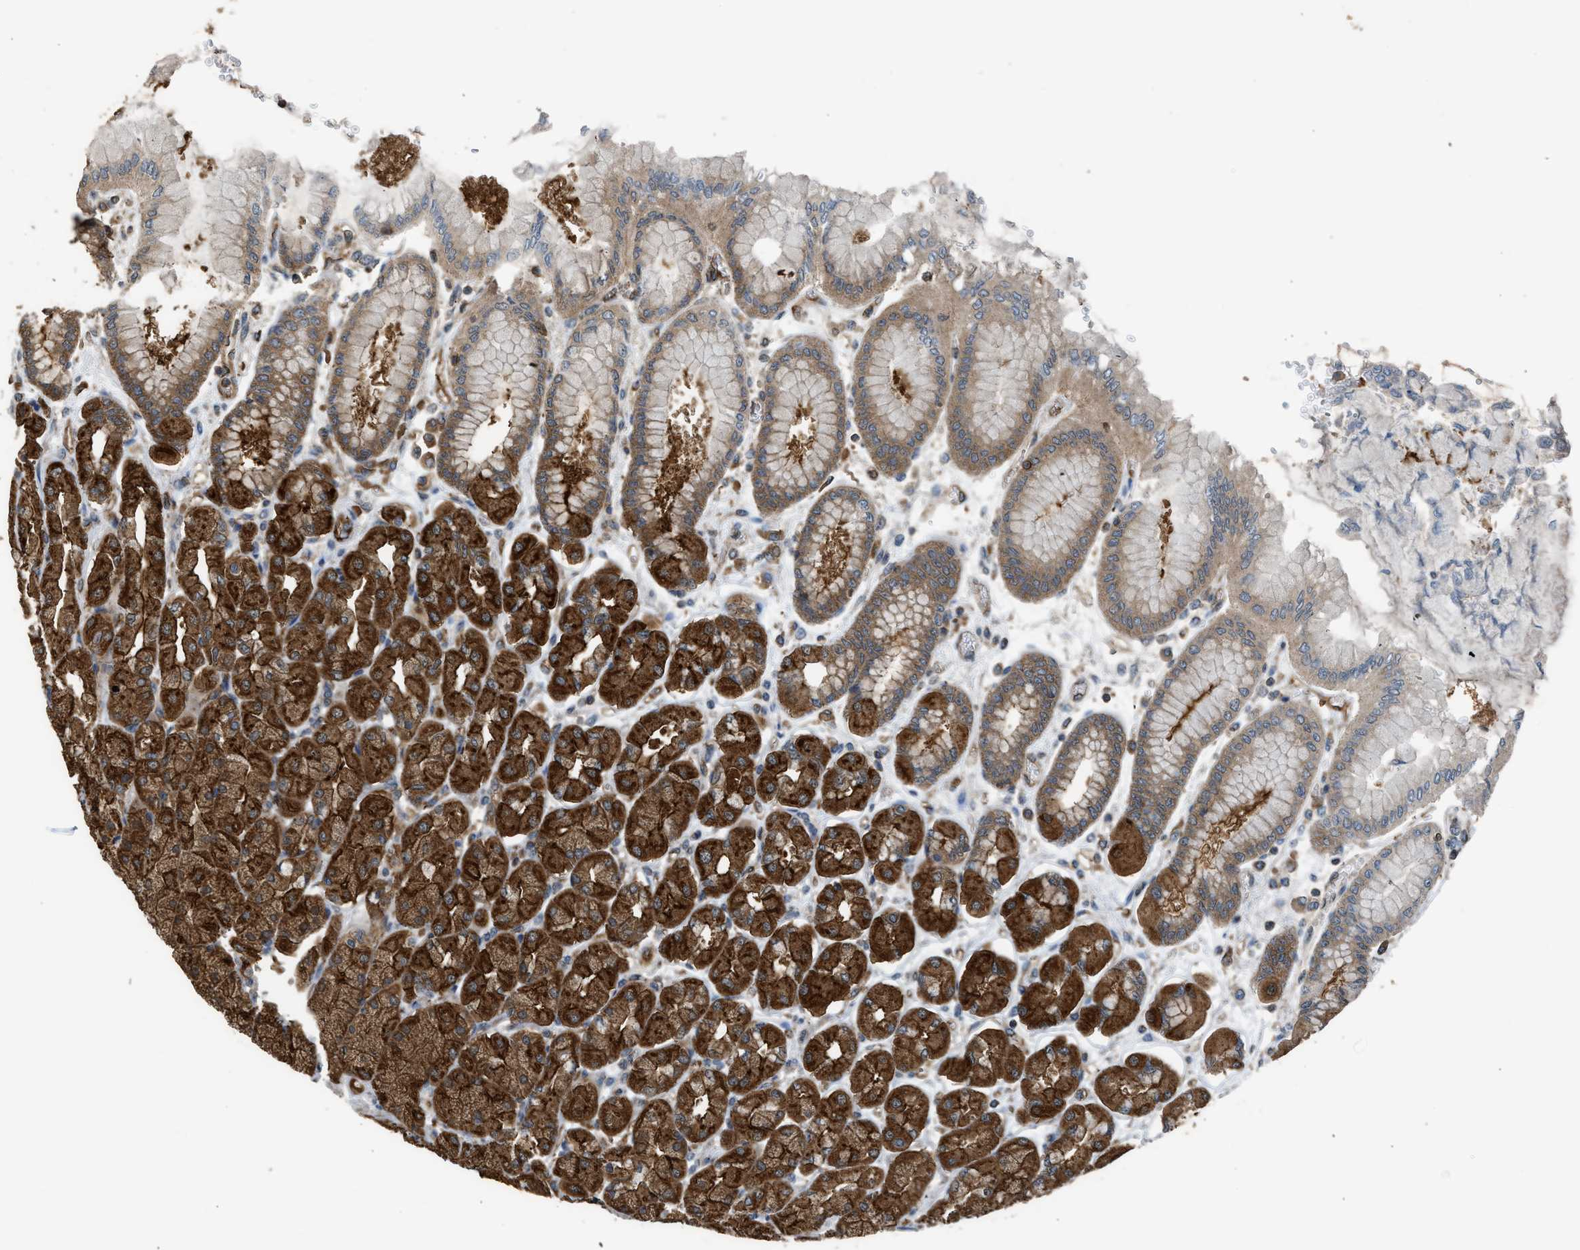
{"staining": {"intensity": "strong", "quantity": ">75%", "location": "cytoplasmic/membranous"}, "tissue": "stomach", "cell_type": "Glandular cells", "image_type": "normal", "snomed": [{"axis": "morphology", "description": "Normal tissue, NOS"}, {"axis": "topography", "description": "Stomach, upper"}], "caption": "The micrograph demonstrates a brown stain indicating the presence of a protein in the cytoplasmic/membranous of glandular cells in stomach.", "gene": "HIP1R", "patient": {"sex": "female", "age": 56}}